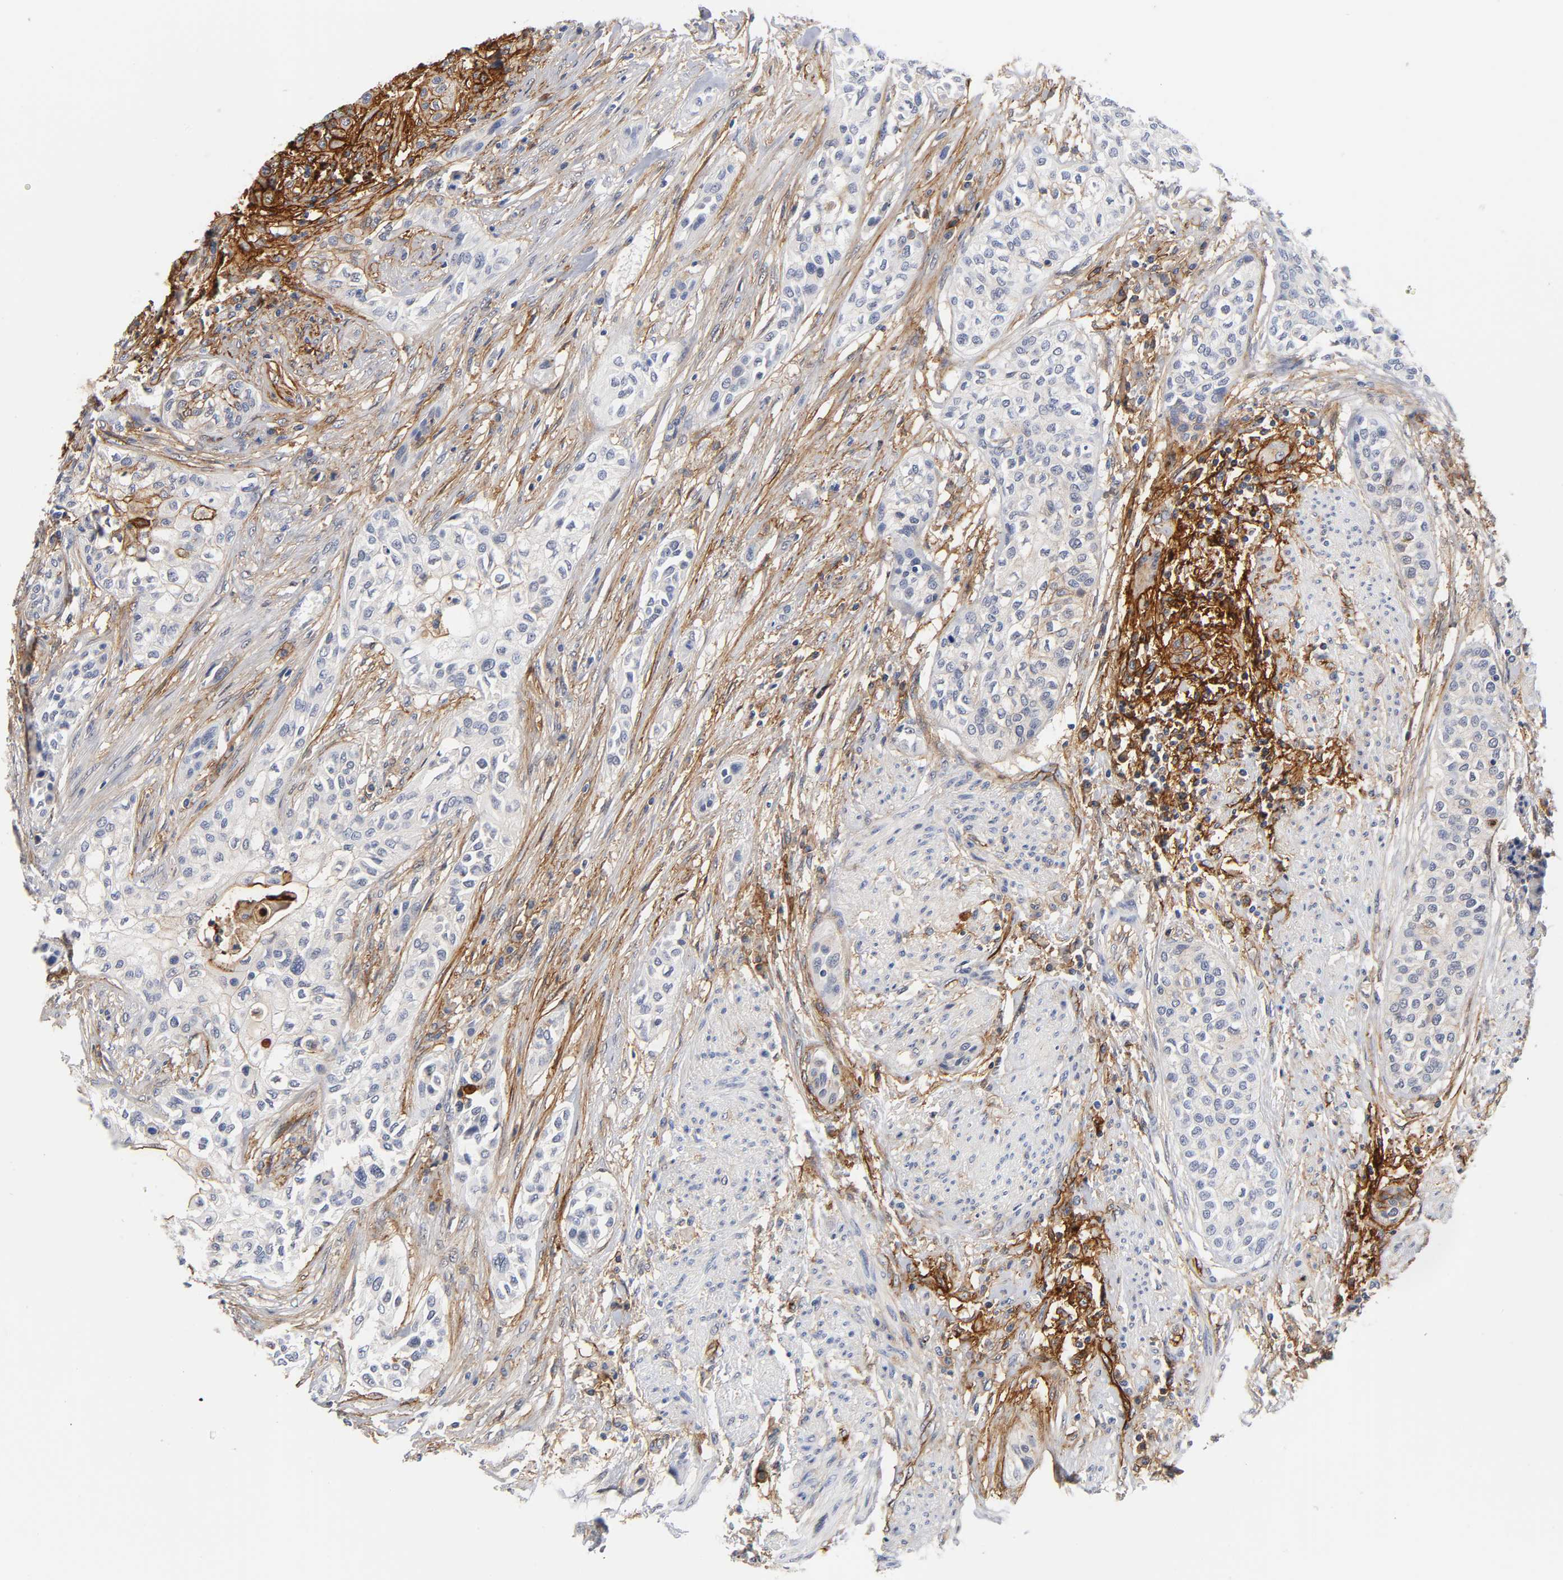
{"staining": {"intensity": "strong", "quantity": "25%-75%", "location": "cytoplasmic/membranous"}, "tissue": "urothelial cancer", "cell_type": "Tumor cells", "image_type": "cancer", "snomed": [{"axis": "morphology", "description": "Urothelial carcinoma, High grade"}, {"axis": "topography", "description": "Urinary bladder"}], "caption": "Tumor cells exhibit high levels of strong cytoplasmic/membranous expression in approximately 25%-75% of cells in human urothelial cancer.", "gene": "ICAM1", "patient": {"sex": "male", "age": 74}}